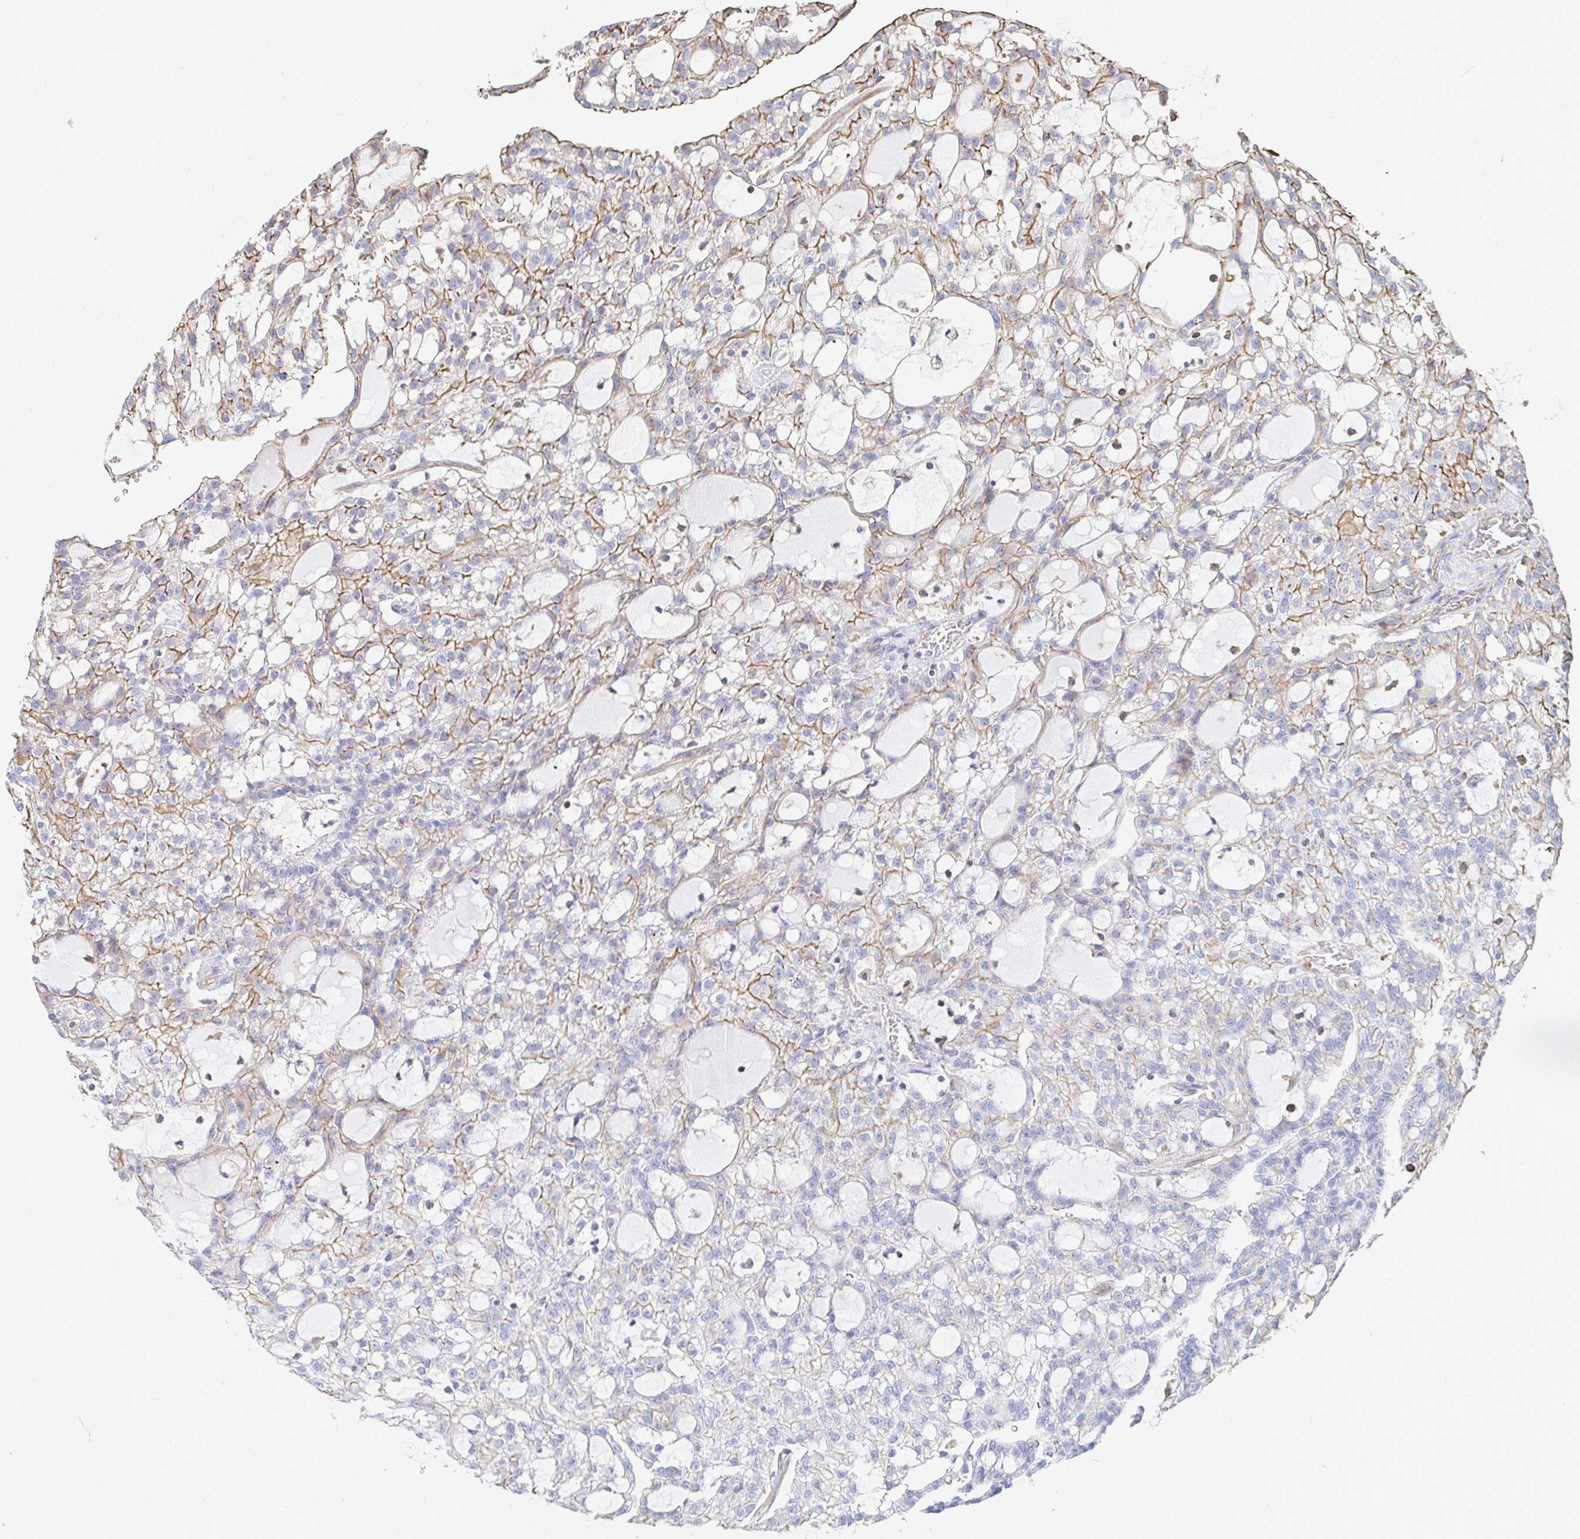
{"staining": {"intensity": "moderate", "quantity": "<25%", "location": "cytoplasmic/membranous"}, "tissue": "renal cancer", "cell_type": "Tumor cells", "image_type": "cancer", "snomed": [{"axis": "morphology", "description": "Adenocarcinoma, NOS"}, {"axis": "topography", "description": "Kidney"}], "caption": "IHC (DAB) staining of human renal cancer displays moderate cytoplasmic/membranous protein expression in approximately <25% of tumor cells.", "gene": "PTPN14", "patient": {"sex": "male", "age": 63}}